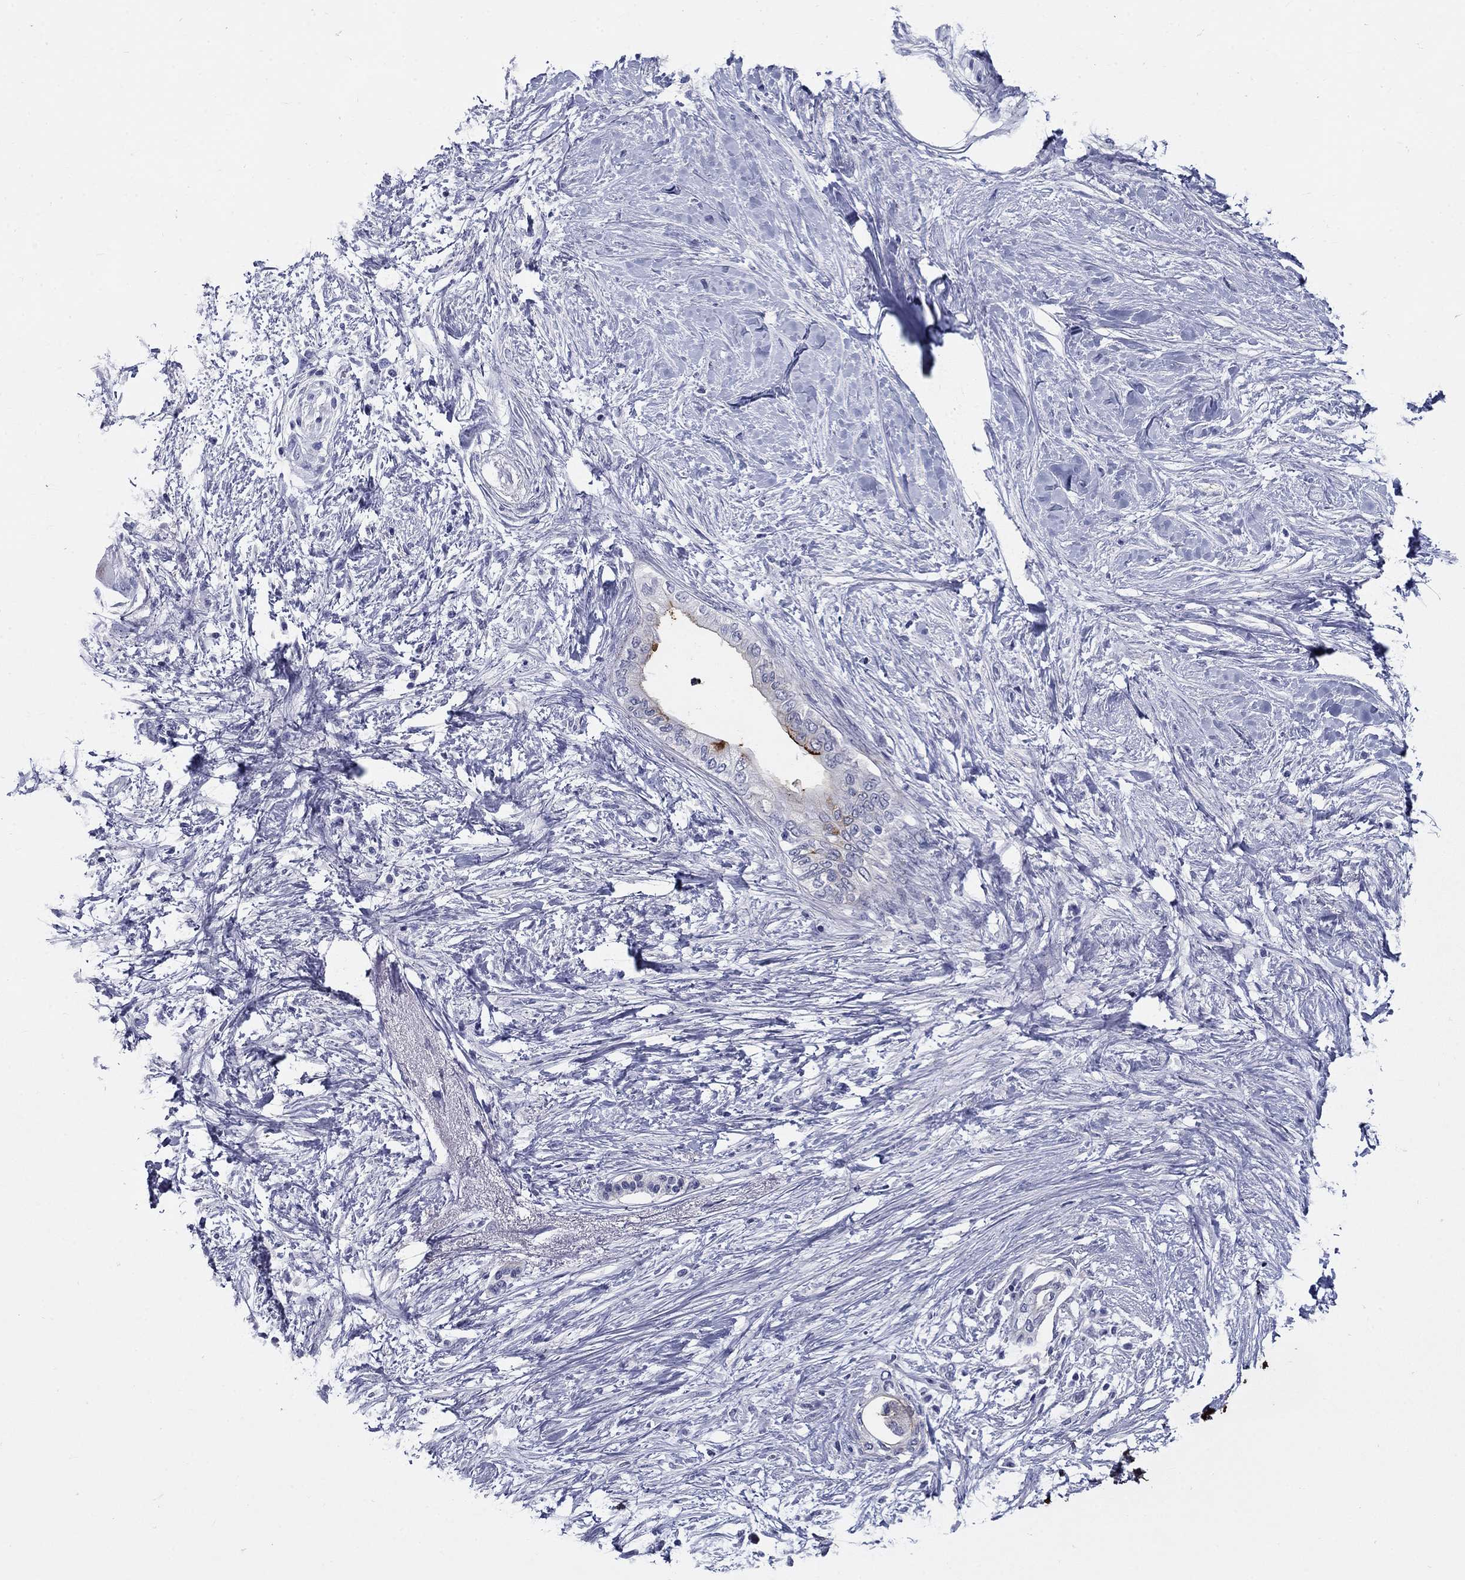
{"staining": {"intensity": "strong", "quantity": "25%-75%", "location": "cytoplasmic/membranous"}, "tissue": "pancreatic cancer", "cell_type": "Tumor cells", "image_type": "cancer", "snomed": [{"axis": "morphology", "description": "Normal tissue, NOS"}, {"axis": "morphology", "description": "Adenocarcinoma, NOS"}, {"axis": "topography", "description": "Pancreas"}, {"axis": "topography", "description": "Duodenum"}], "caption": "This is an image of immunohistochemistry (IHC) staining of pancreatic cancer, which shows strong staining in the cytoplasmic/membranous of tumor cells.", "gene": "C4orf19", "patient": {"sex": "female", "age": 60}}